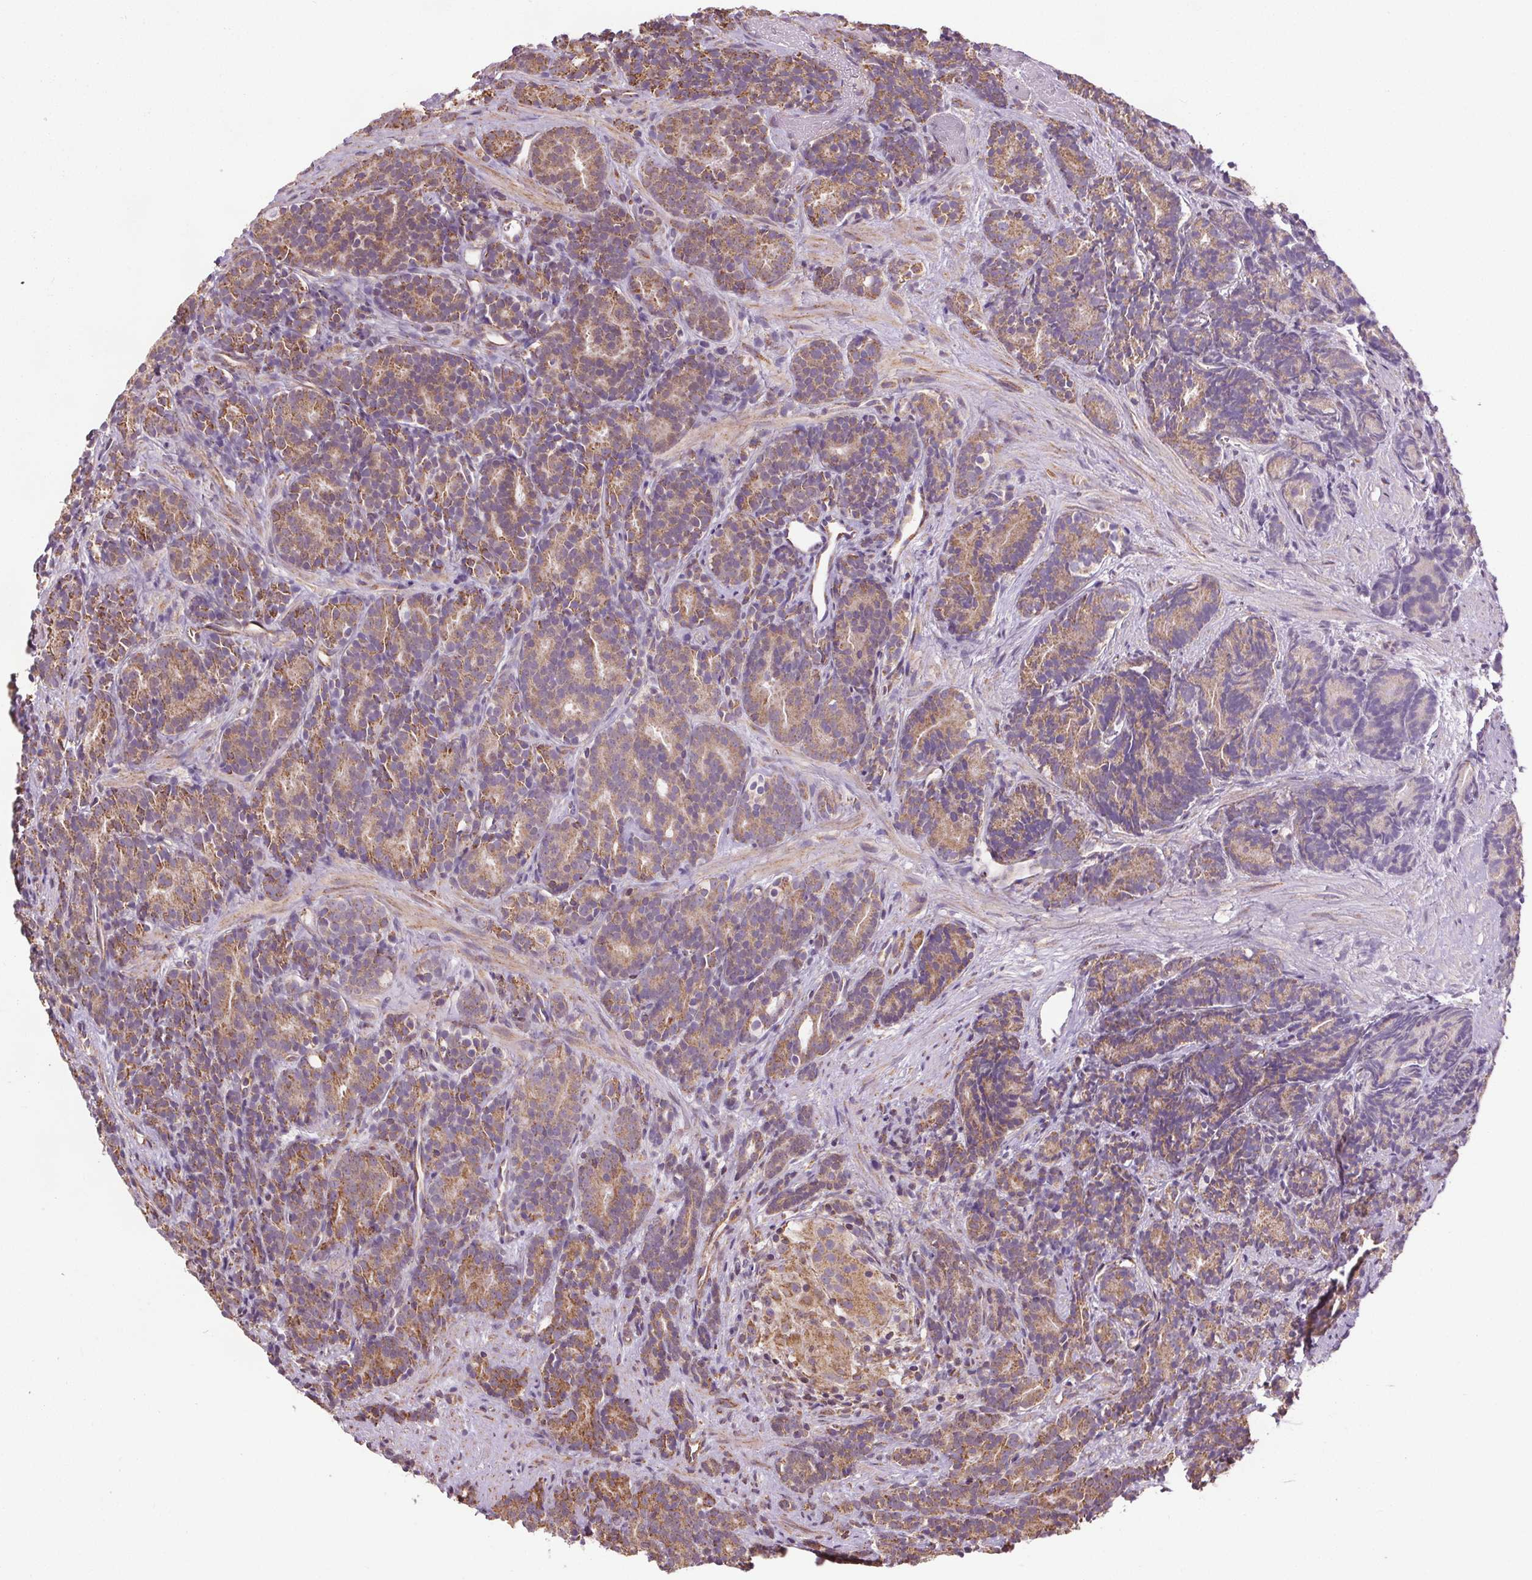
{"staining": {"intensity": "moderate", "quantity": ">75%", "location": "cytoplasmic/membranous"}, "tissue": "prostate cancer", "cell_type": "Tumor cells", "image_type": "cancer", "snomed": [{"axis": "morphology", "description": "Adenocarcinoma, High grade"}, {"axis": "topography", "description": "Prostate"}], "caption": "This is a photomicrograph of IHC staining of prostate cancer, which shows moderate expression in the cytoplasmic/membranous of tumor cells.", "gene": "ZNF548", "patient": {"sex": "male", "age": 84}}